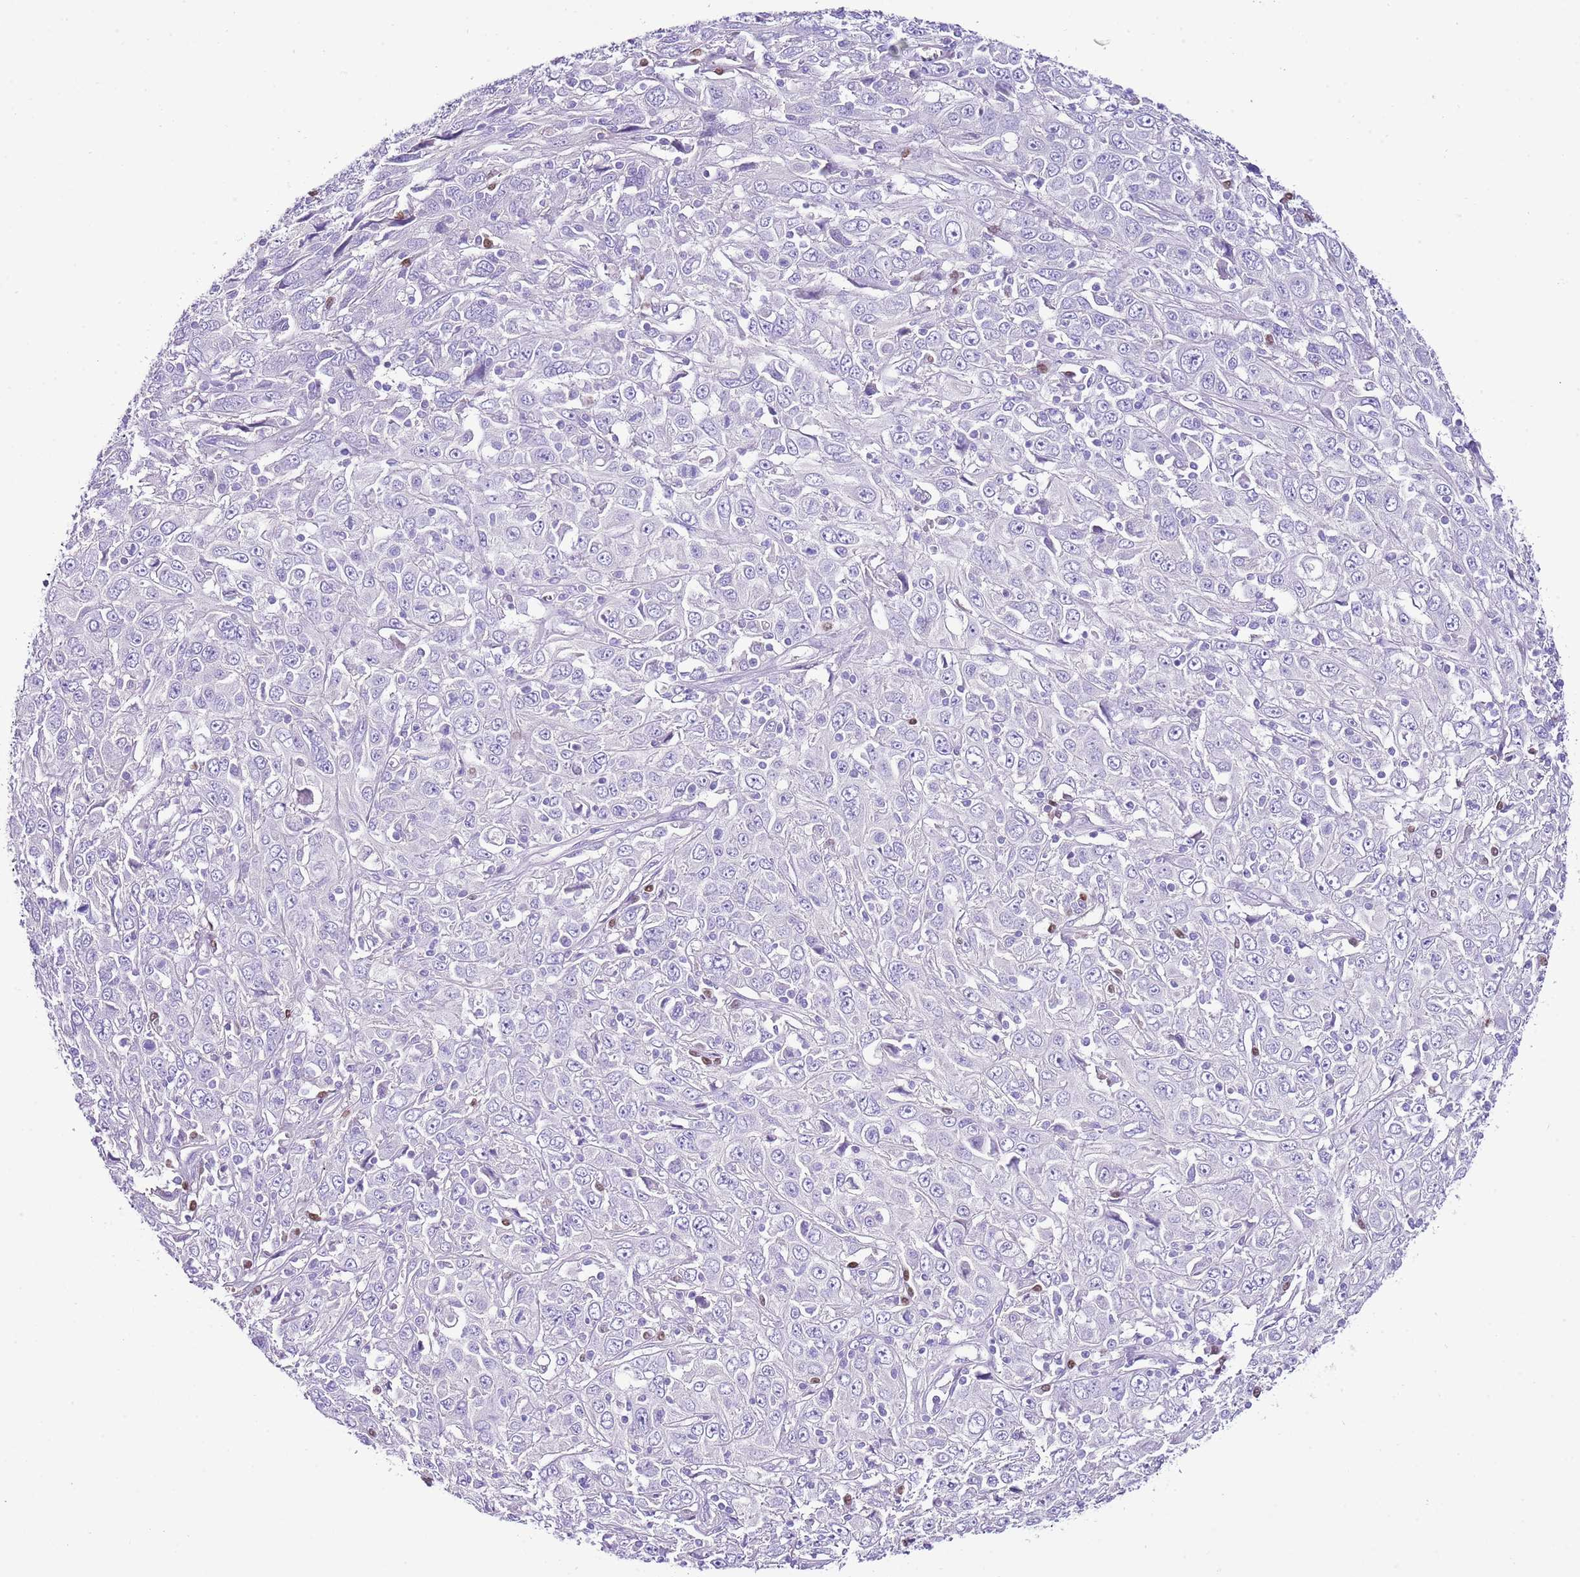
{"staining": {"intensity": "negative", "quantity": "none", "location": "none"}, "tissue": "cervical cancer", "cell_type": "Tumor cells", "image_type": "cancer", "snomed": [{"axis": "morphology", "description": "Squamous cell carcinoma, NOS"}, {"axis": "topography", "description": "Cervix"}], "caption": "There is no significant expression in tumor cells of cervical cancer. Brightfield microscopy of immunohistochemistry (IHC) stained with DAB (brown) and hematoxylin (blue), captured at high magnification.", "gene": "BHLHA15", "patient": {"sex": "female", "age": 46}}